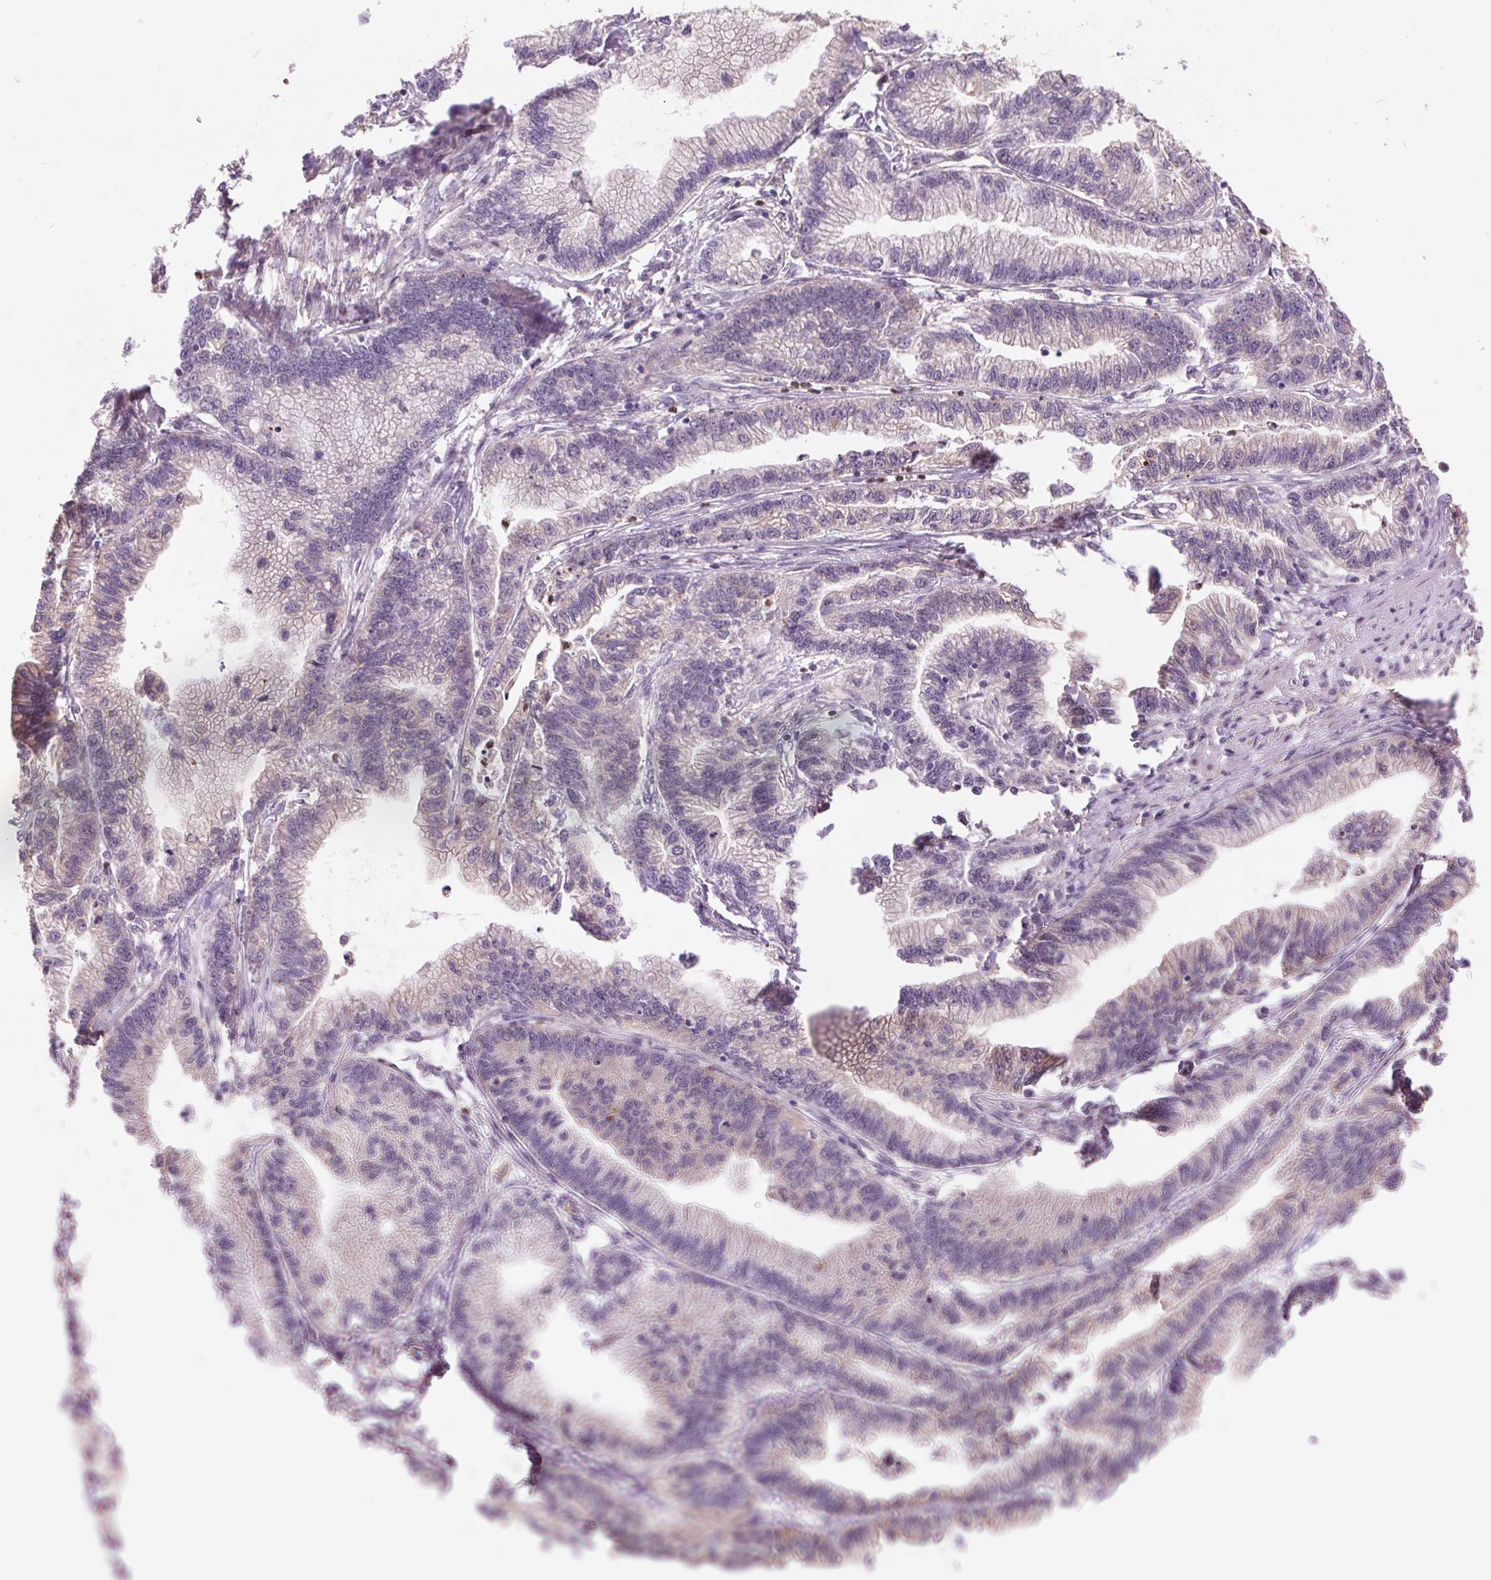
{"staining": {"intensity": "negative", "quantity": "none", "location": "none"}, "tissue": "stomach cancer", "cell_type": "Tumor cells", "image_type": "cancer", "snomed": [{"axis": "morphology", "description": "Adenocarcinoma, NOS"}, {"axis": "topography", "description": "Stomach"}], "caption": "Human stomach cancer (adenocarcinoma) stained for a protein using immunohistochemistry exhibits no staining in tumor cells.", "gene": "RANBP3L", "patient": {"sex": "male", "age": 83}}